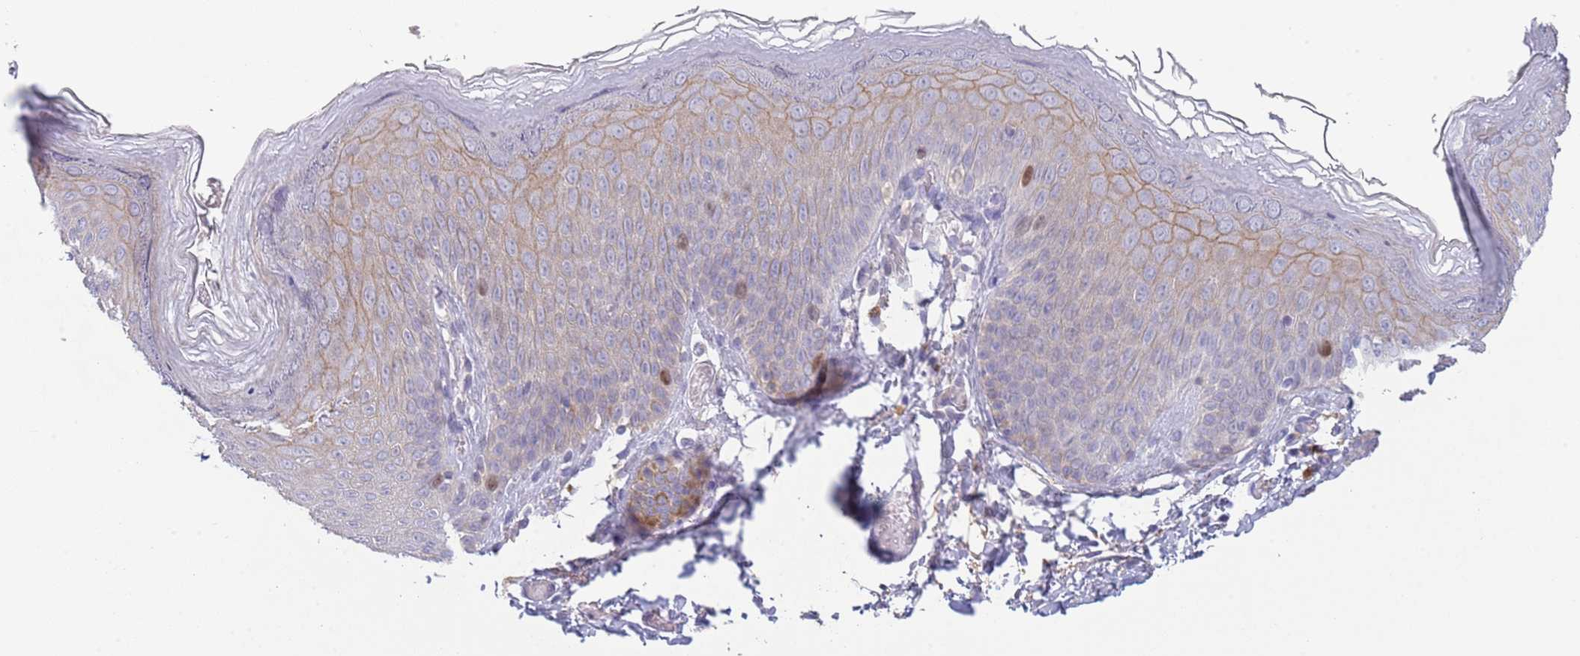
{"staining": {"intensity": "moderate", "quantity": "<25%", "location": "nuclear"}, "tissue": "skin", "cell_type": "Epidermal cells", "image_type": "normal", "snomed": [{"axis": "morphology", "description": "Normal tissue, NOS"}, {"axis": "topography", "description": "Anal"}], "caption": "Moderate nuclear positivity for a protein is seen in approximately <25% of epidermal cells of normal skin using IHC.", "gene": "PIMREG", "patient": {"sex": "female", "age": 40}}